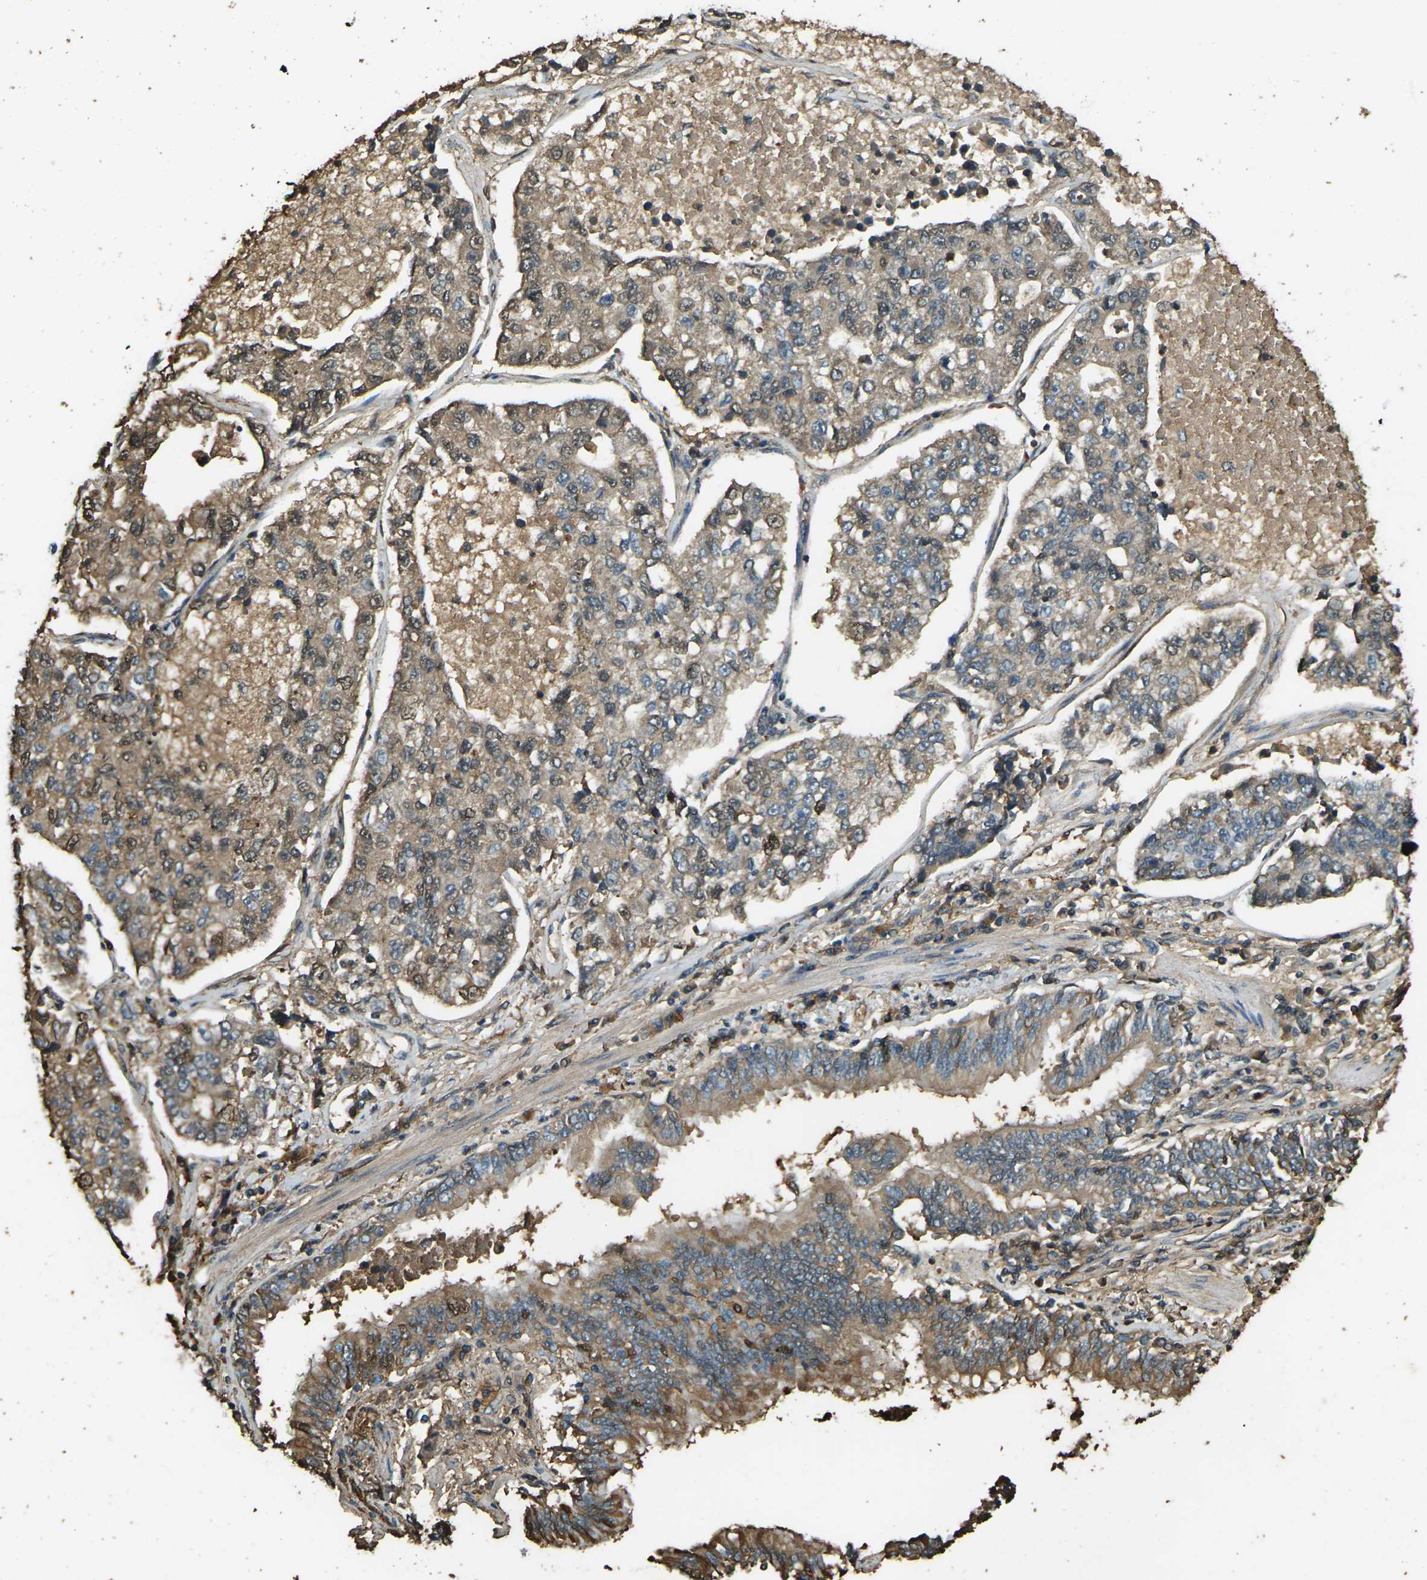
{"staining": {"intensity": "moderate", "quantity": ">75%", "location": "cytoplasmic/membranous,nuclear"}, "tissue": "lung cancer", "cell_type": "Tumor cells", "image_type": "cancer", "snomed": [{"axis": "morphology", "description": "Adenocarcinoma, NOS"}, {"axis": "topography", "description": "Lung"}], "caption": "An immunohistochemistry photomicrograph of tumor tissue is shown. Protein staining in brown highlights moderate cytoplasmic/membranous and nuclear positivity in adenocarcinoma (lung) within tumor cells. The protein is shown in brown color, while the nuclei are stained blue.", "gene": "CYP1B1", "patient": {"sex": "male", "age": 49}}